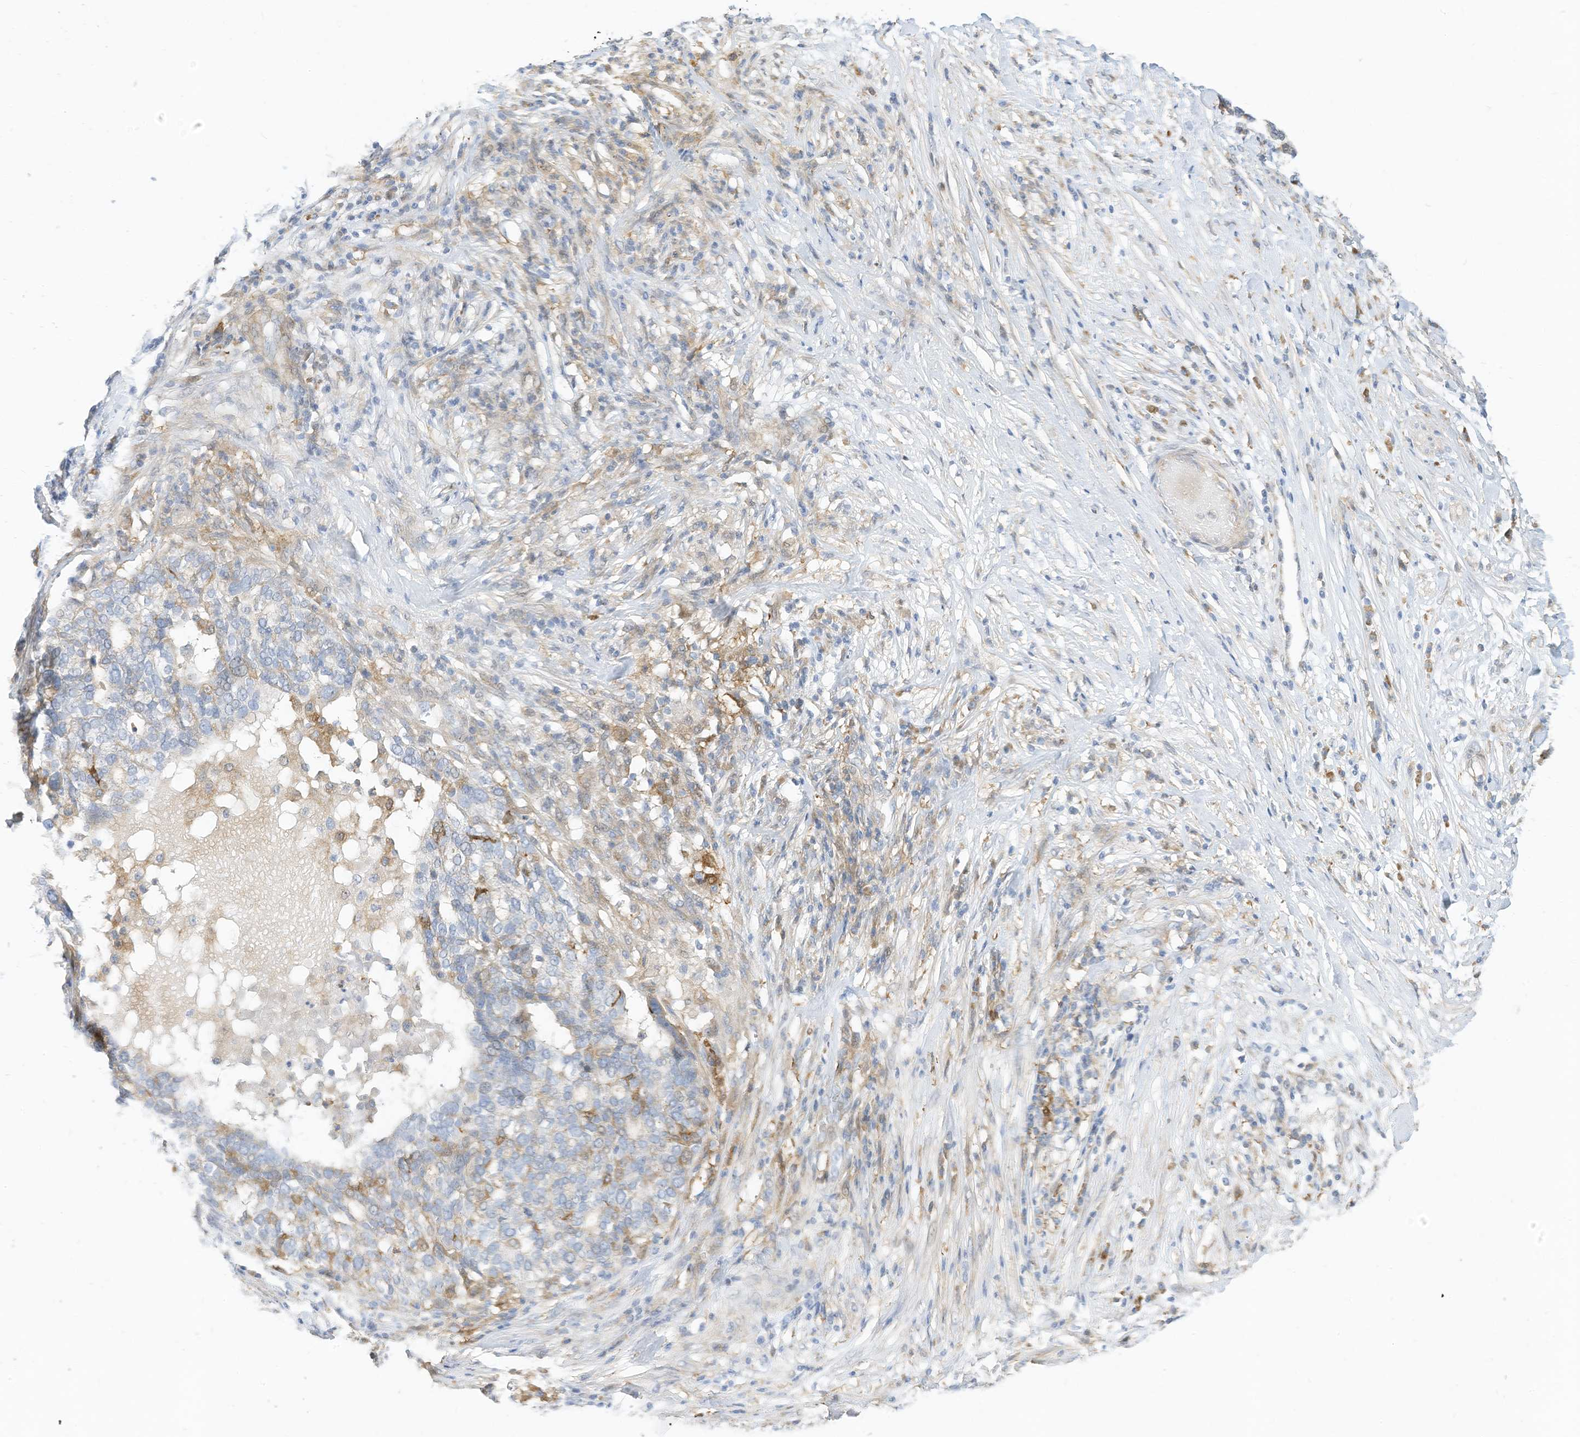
{"staining": {"intensity": "weak", "quantity": "<25%", "location": "cytoplasmic/membranous"}, "tissue": "ovarian cancer", "cell_type": "Tumor cells", "image_type": "cancer", "snomed": [{"axis": "morphology", "description": "Cystadenocarcinoma, serous, NOS"}, {"axis": "topography", "description": "Ovary"}], "caption": "Tumor cells show no significant protein expression in ovarian cancer (serous cystadenocarcinoma).", "gene": "ATP13A1", "patient": {"sex": "female", "age": 59}}